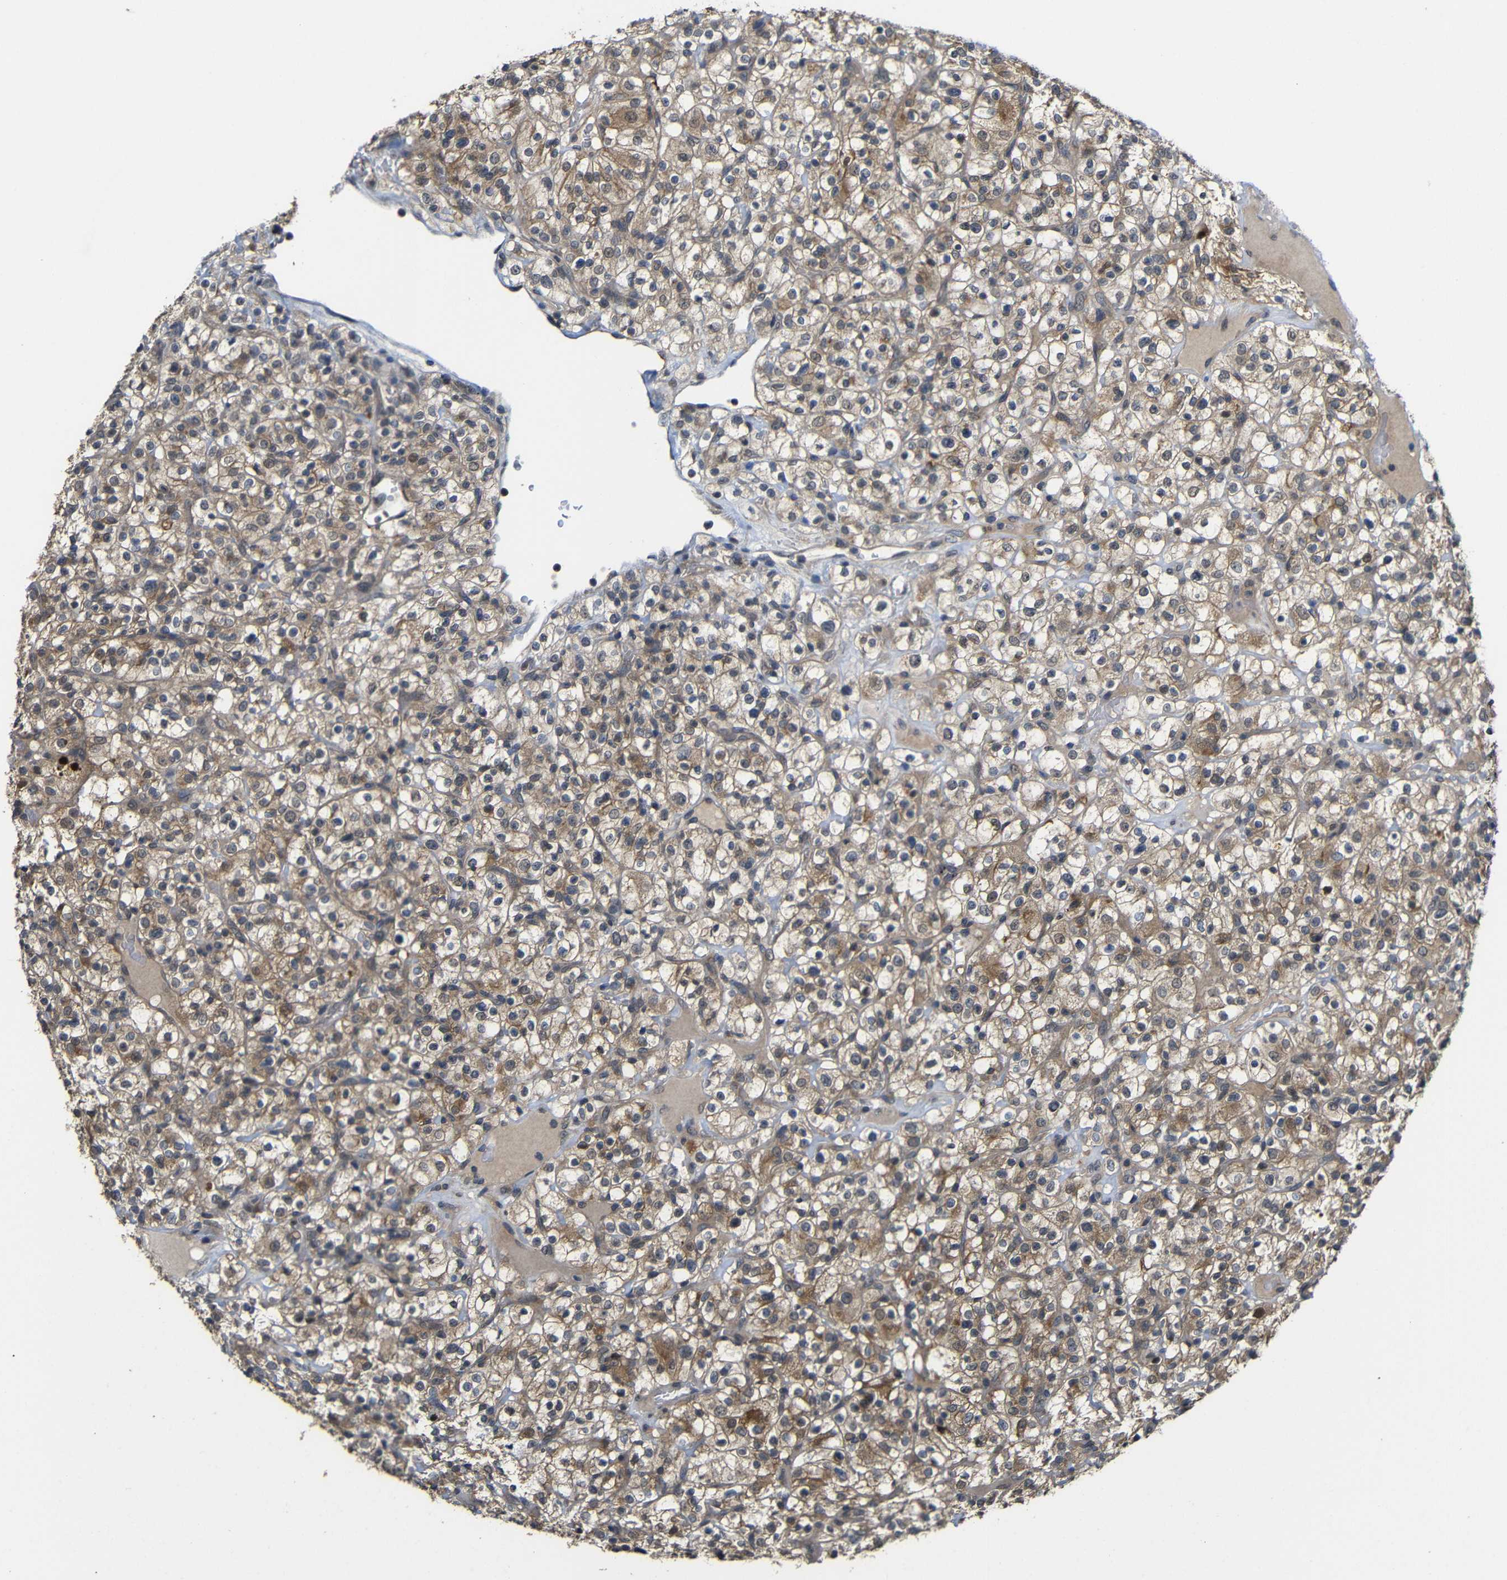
{"staining": {"intensity": "weak", "quantity": ">75%", "location": "cytoplasmic/membranous"}, "tissue": "renal cancer", "cell_type": "Tumor cells", "image_type": "cancer", "snomed": [{"axis": "morphology", "description": "Normal tissue, NOS"}, {"axis": "morphology", "description": "Adenocarcinoma, NOS"}, {"axis": "topography", "description": "Kidney"}], "caption": "Immunohistochemistry histopathology image of human renal cancer stained for a protein (brown), which reveals low levels of weak cytoplasmic/membranous staining in approximately >75% of tumor cells.", "gene": "ATG12", "patient": {"sex": "female", "age": 72}}